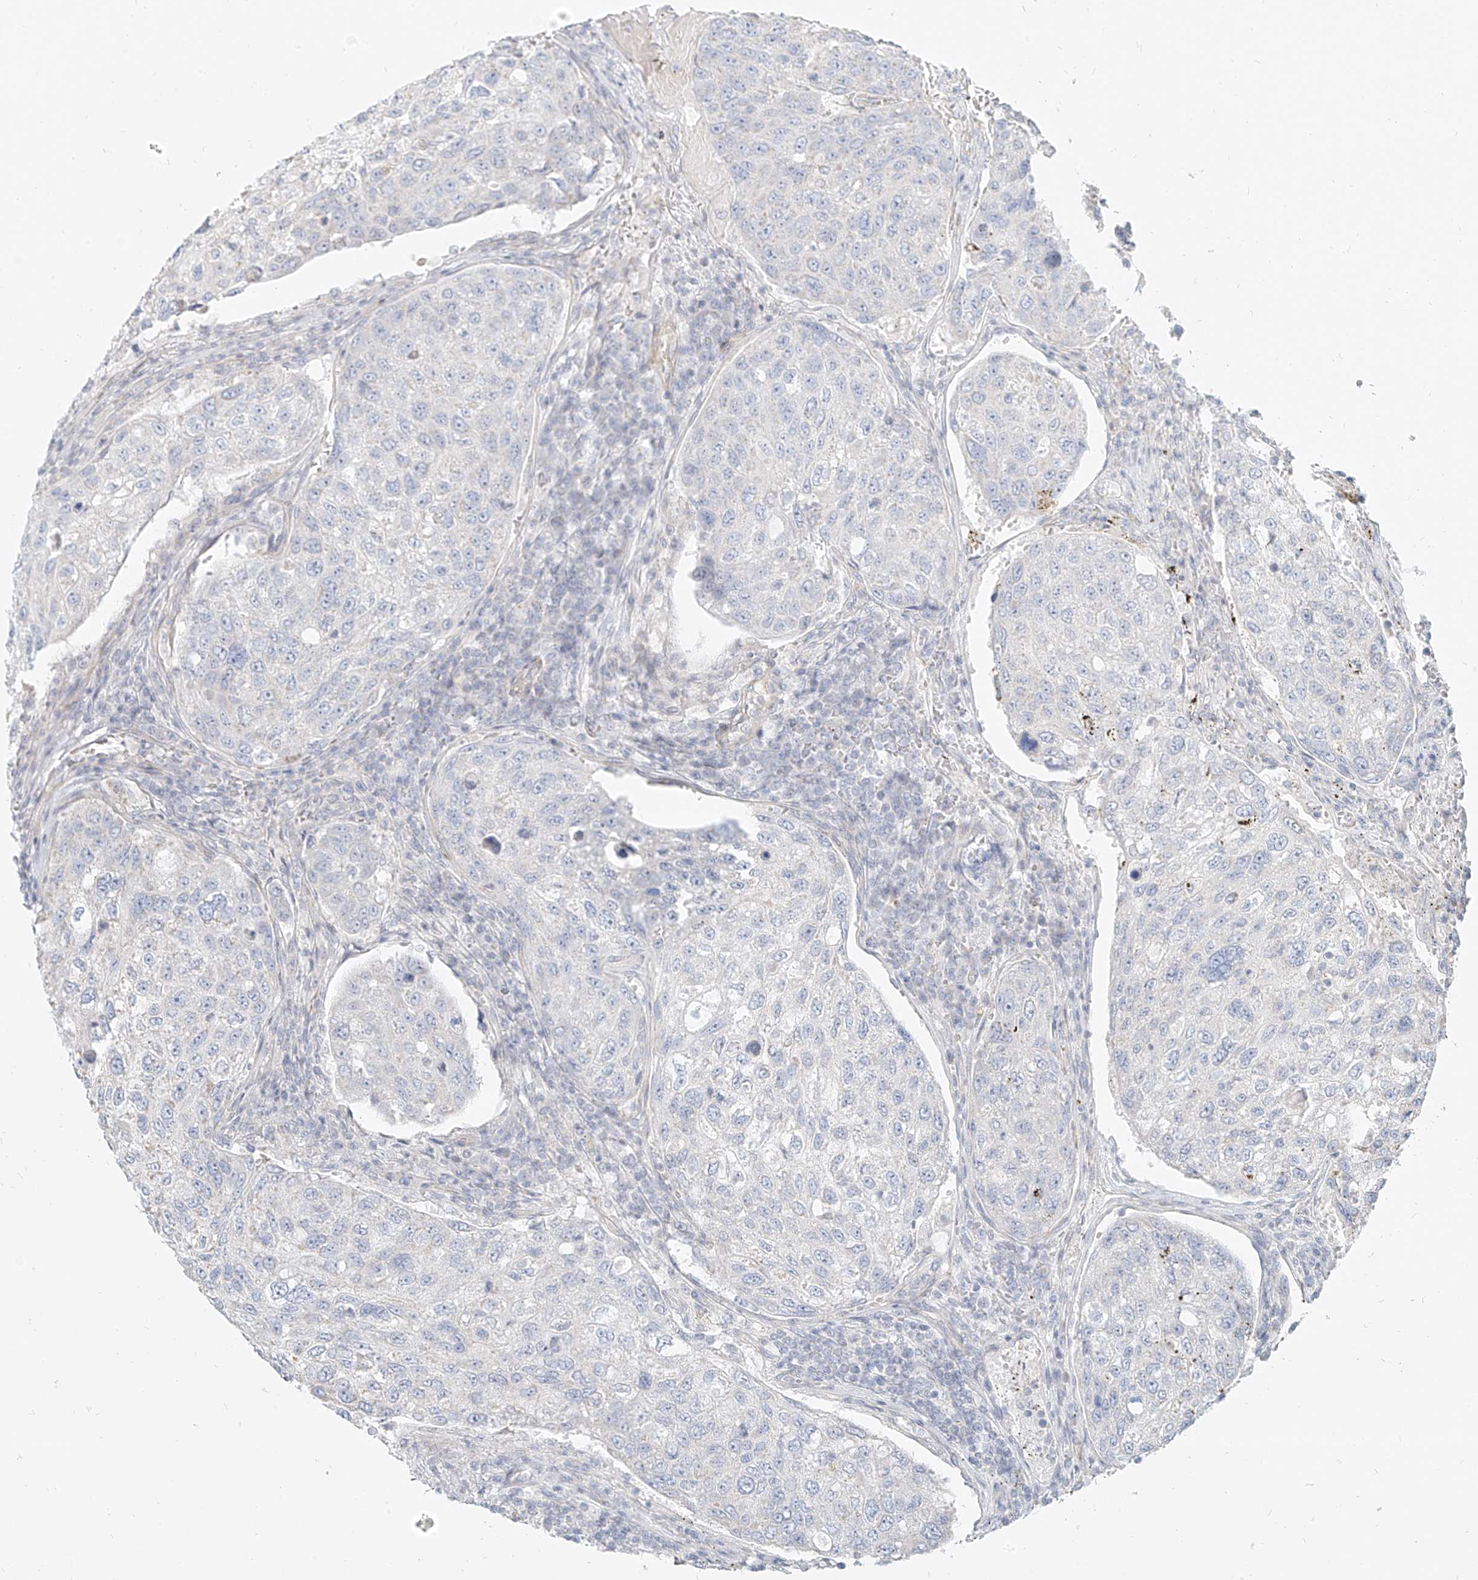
{"staining": {"intensity": "negative", "quantity": "none", "location": "none"}, "tissue": "urothelial cancer", "cell_type": "Tumor cells", "image_type": "cancer", "snomed": [{"axis": "morphology", "description": "Urothelial carcinoma, High grade"}, {"axis": "topography", "description": "Lymph node"}, {"axis": "topography", "description": "Urinary bladder"}], "caption": "Tumor cells show no significant protein positivity in urothelial cancer. (Brightfield microscopy of DAB IHC at high magnification).", "gene": "ITPKB", "patient": {"sex": "male", "age": 51}}